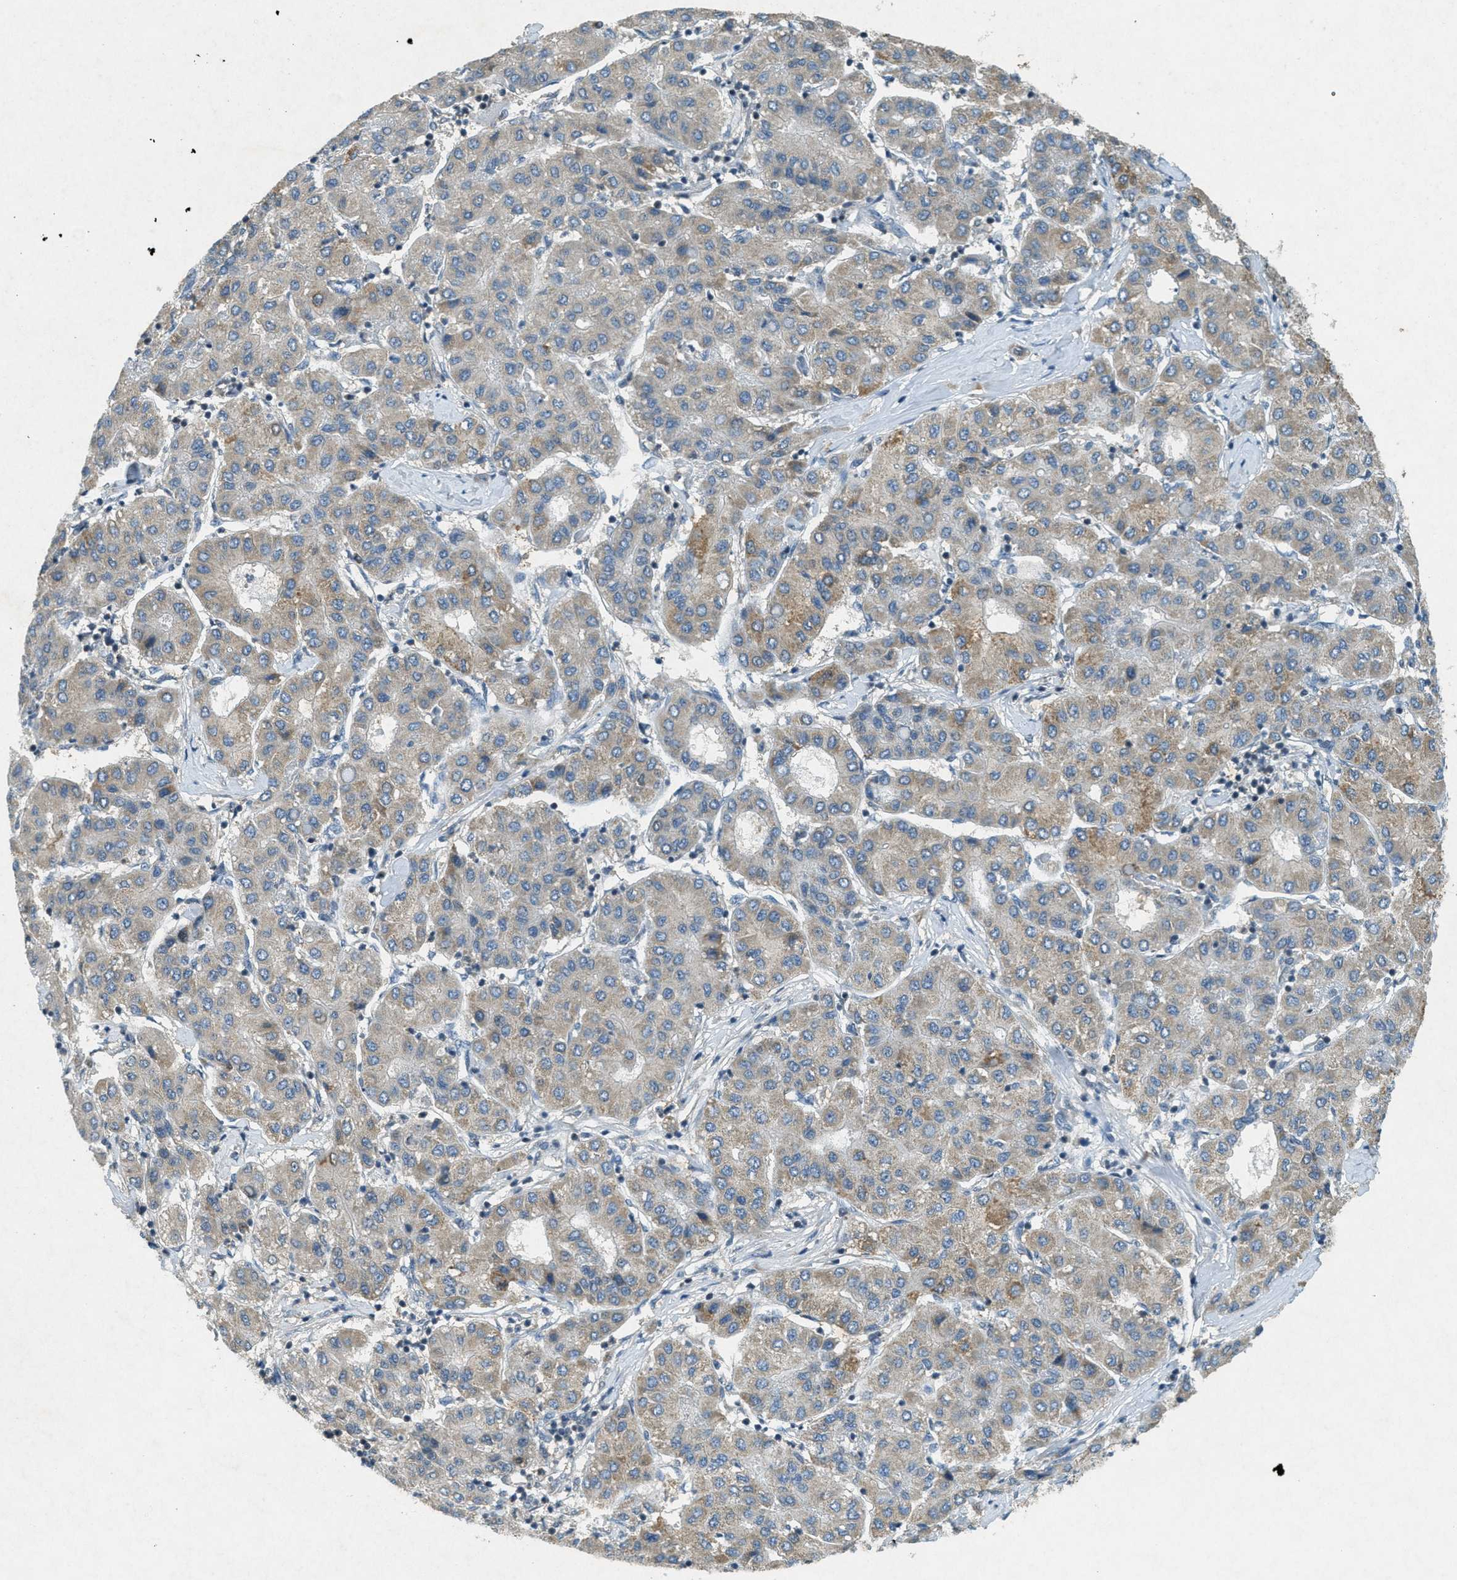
{"staining": {"intensity": "weak", "quantity": "<25%", "location": "cytoplasmic/membranous"}, "tissue": "liver cancer", "cell_type": "Tumor cells", "image_type": "cancer", "snomed": [{"axis": "morphology", "description": "Carcinoma, Hepatocellular, NOS"}, {"axis": "topography", "description": "Liver"}], "caption": "IHC histopathology image of neoplastic tissue: liver cancer (hepatocellular carcinoma) stained with DAB reveals no significant protein expression in tumor cells. The staining was performed using DAB (3,3'-diaminobenzidine) to visualize the protein expression in brown, while the nuclei were stained in blue with hematoxylin (Magnification: 20x).", "gene": "TCF20", "patient": {"sex": "male", "age": 65}}